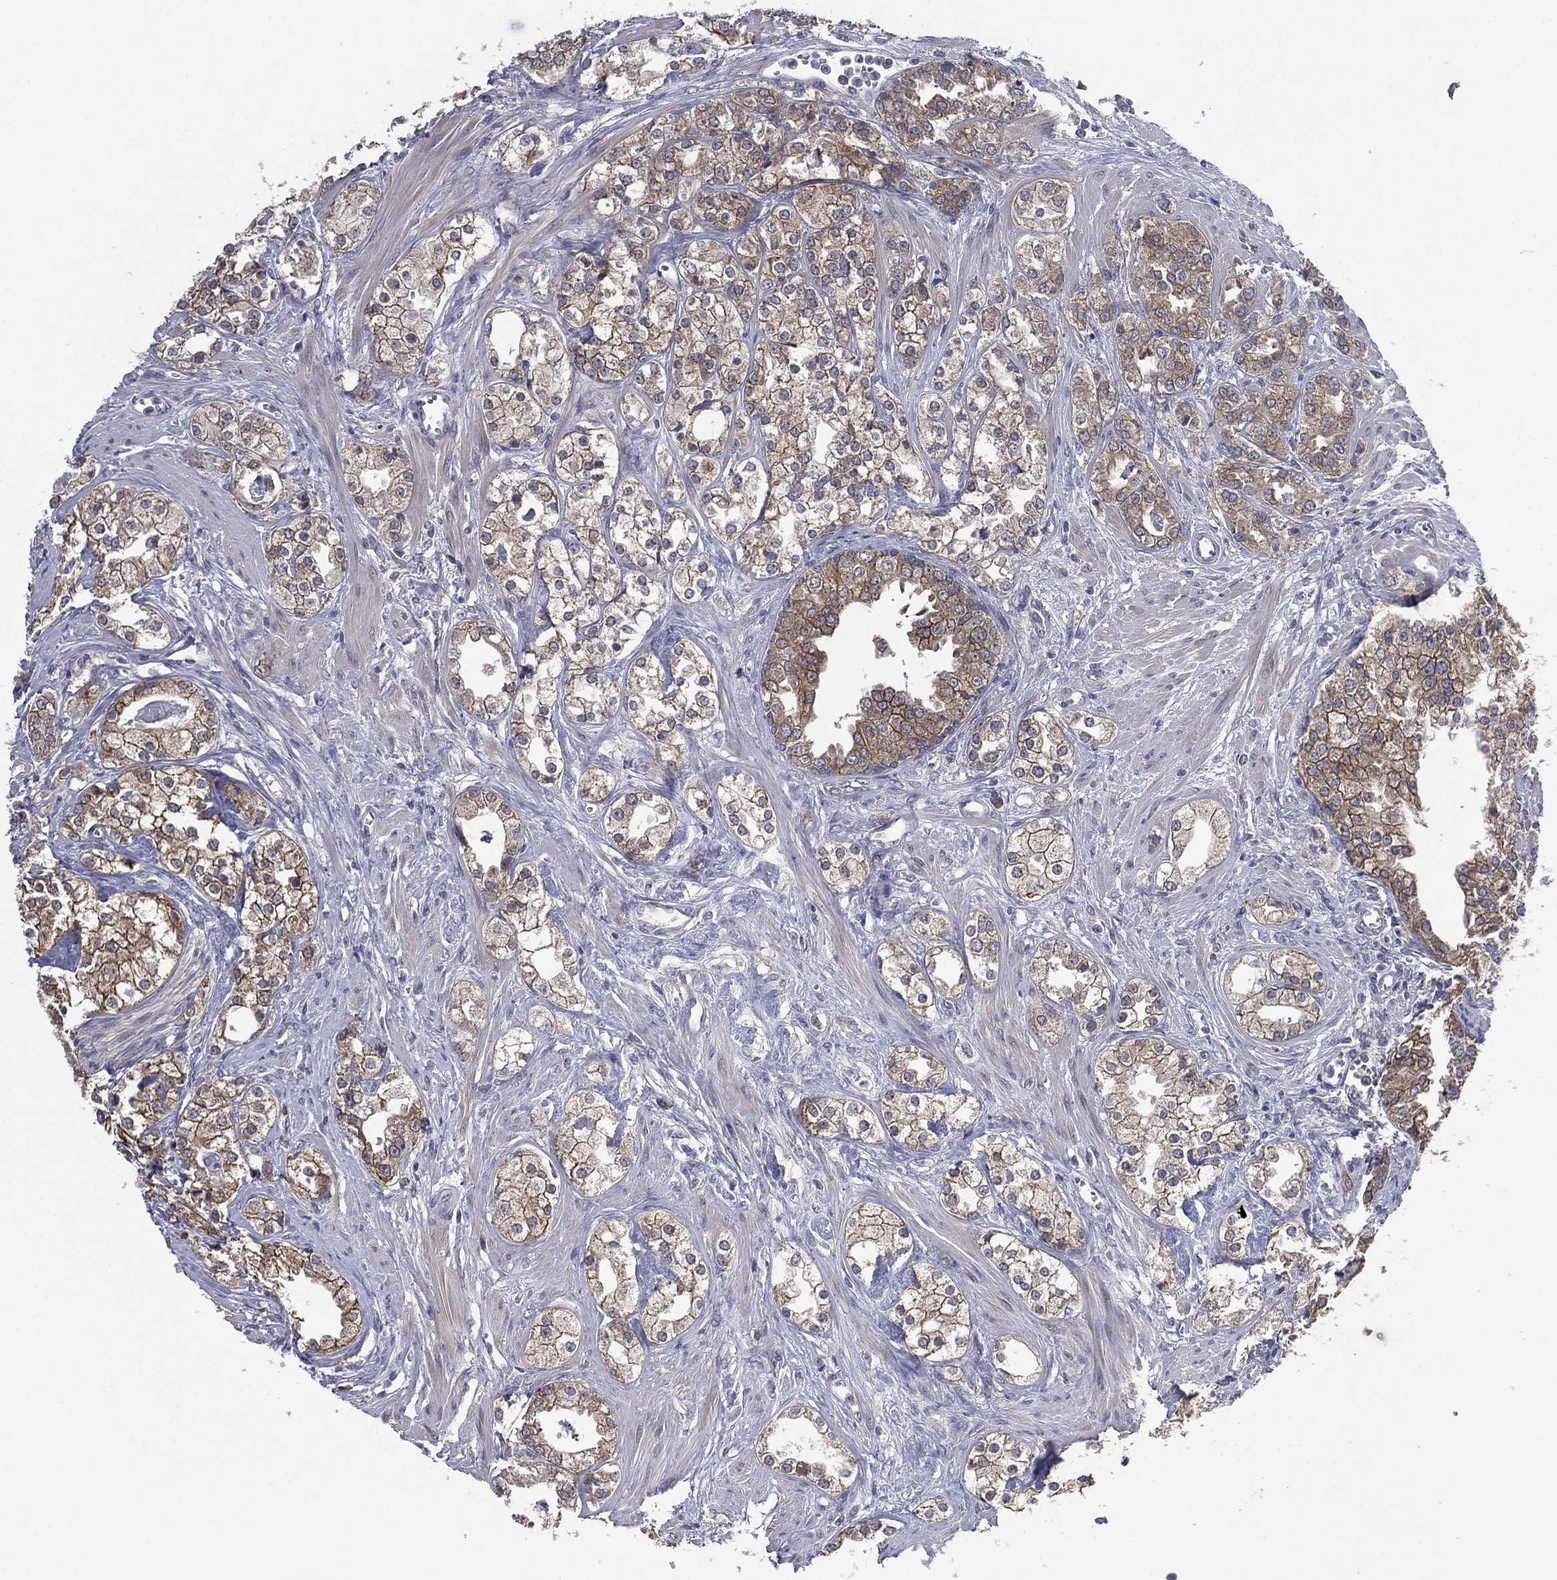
{"staining": {"intensity": "moderate", "quantity": "<25%", "location": "cytoplasmic/membranous"}, "tissue": "prostate cancer", "cell_type": "Tumor cells", "image_type": "cancer", "snomed": [{"axis": "morphology", "description": "Adenocarcinoma, NOS"}, {"axis": "topography", "description": "Prostate and seminal vesicle, NOS"}, {"axis": "topography", "description": "Prostate"}], "caption": "About <25% of tumor cells in human prostate cancer (adenocarcinoma) show moderate cytoplasmic/membranous protein staining as visualized by brown immunohistochemical staining.", "gene": "MPP7", "patient": {"sex": "male", "age": 62}}